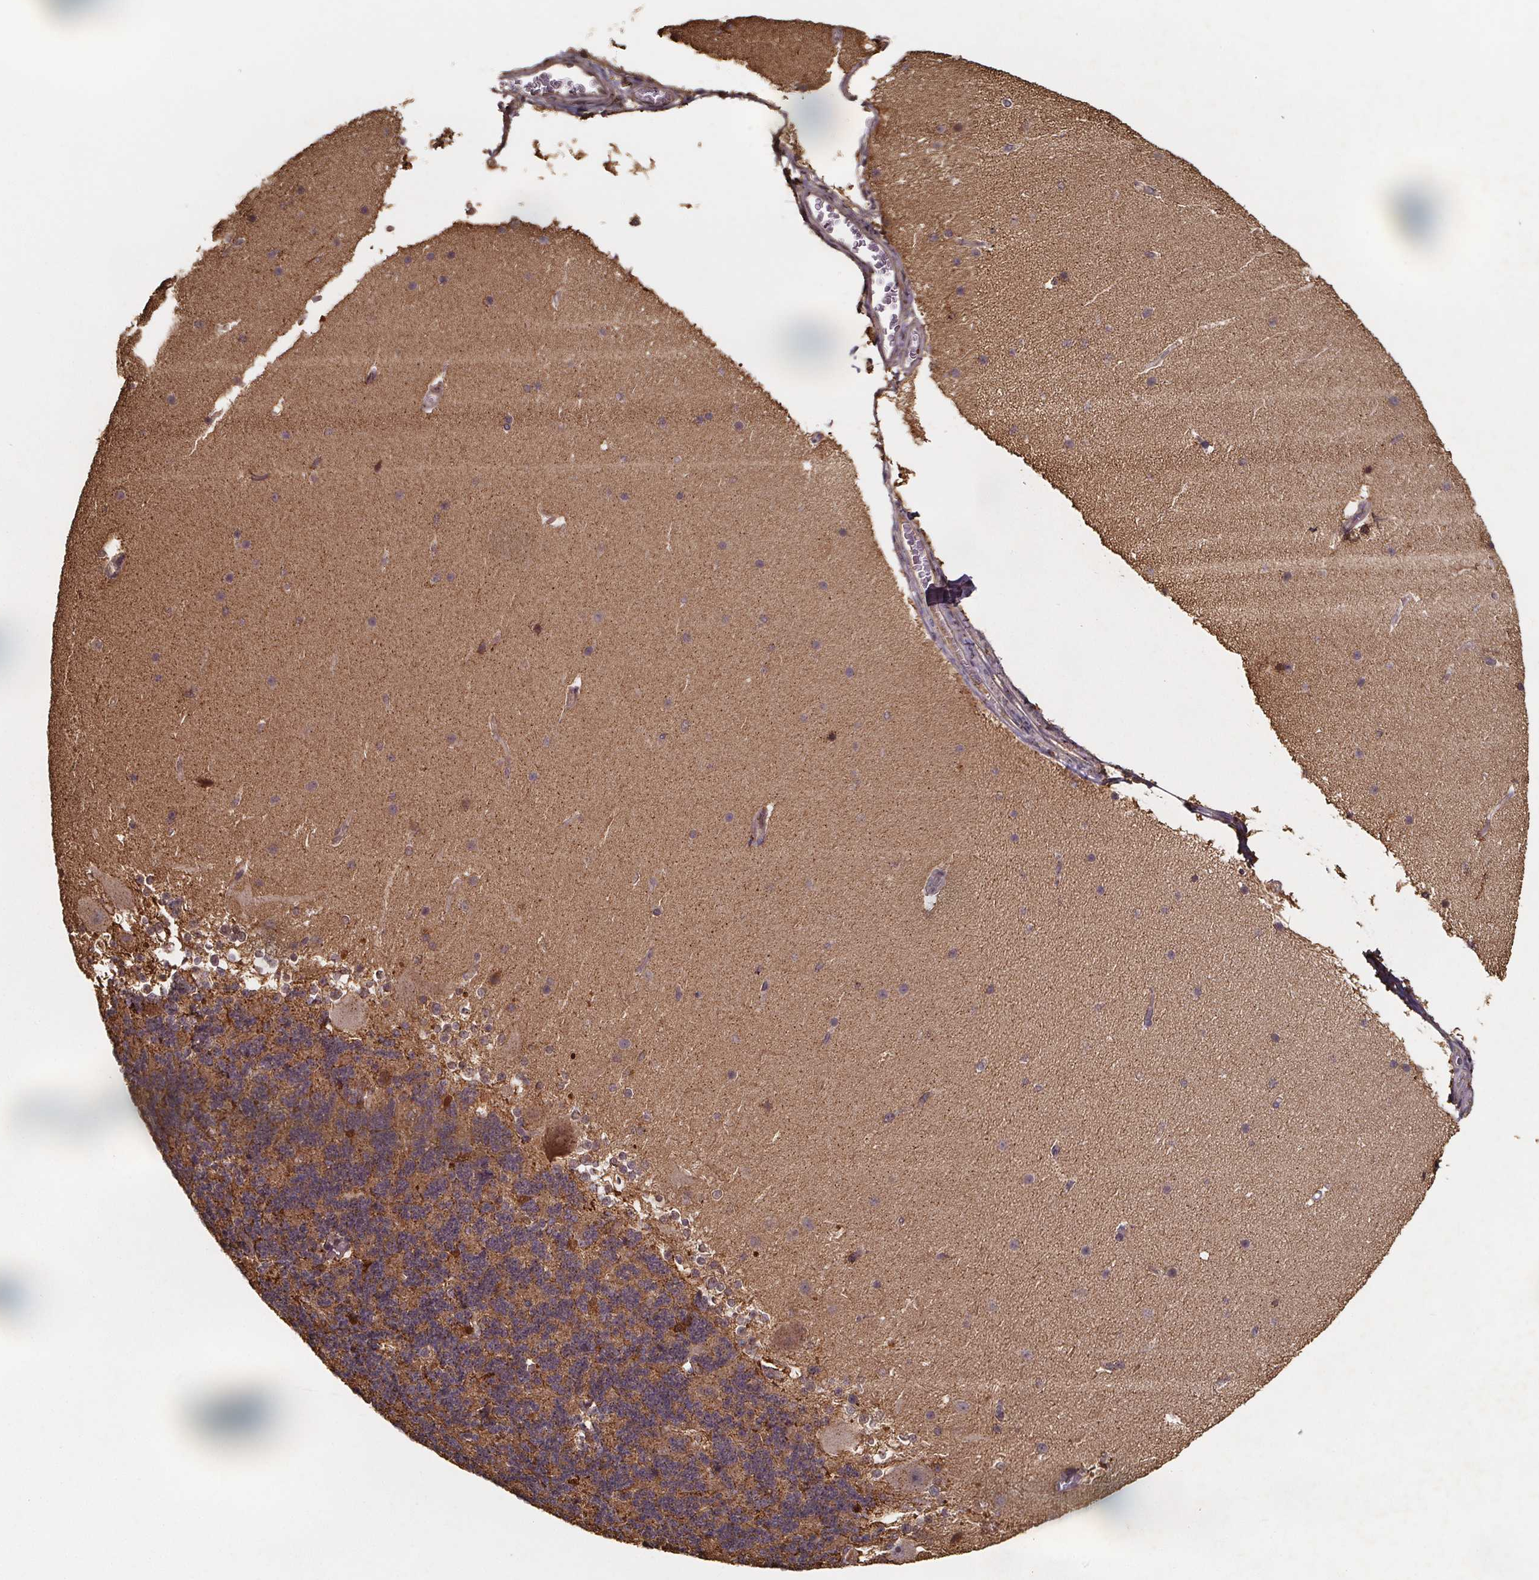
{"staining": {"intensity": "moderate", "quantity": "25%-75%", "location": "cytoplasmic/membranous"}, "tissue": "cerebellum", "cell_type": "Cells in granular layer", "image_type": "normal", "snomed": [{"axis": "morphology", "description": "Normal tissue, NOS"}, {"axis": "topography", "description": "Cerebellum"}], "caption": "Immunohistochemical staining of normal cerebellum reveals moderate cytoplasmic/membranous protein staining in about 25%-75% of cells in granular layer. (Stains: DAB (3,3'-diaminobenzidine) in brown, nuclei in blue, Microscopy: brightfield microscopy at high magnification).", "gene": "ZNF879", "patient": {"sex": "female", "age": 19}}